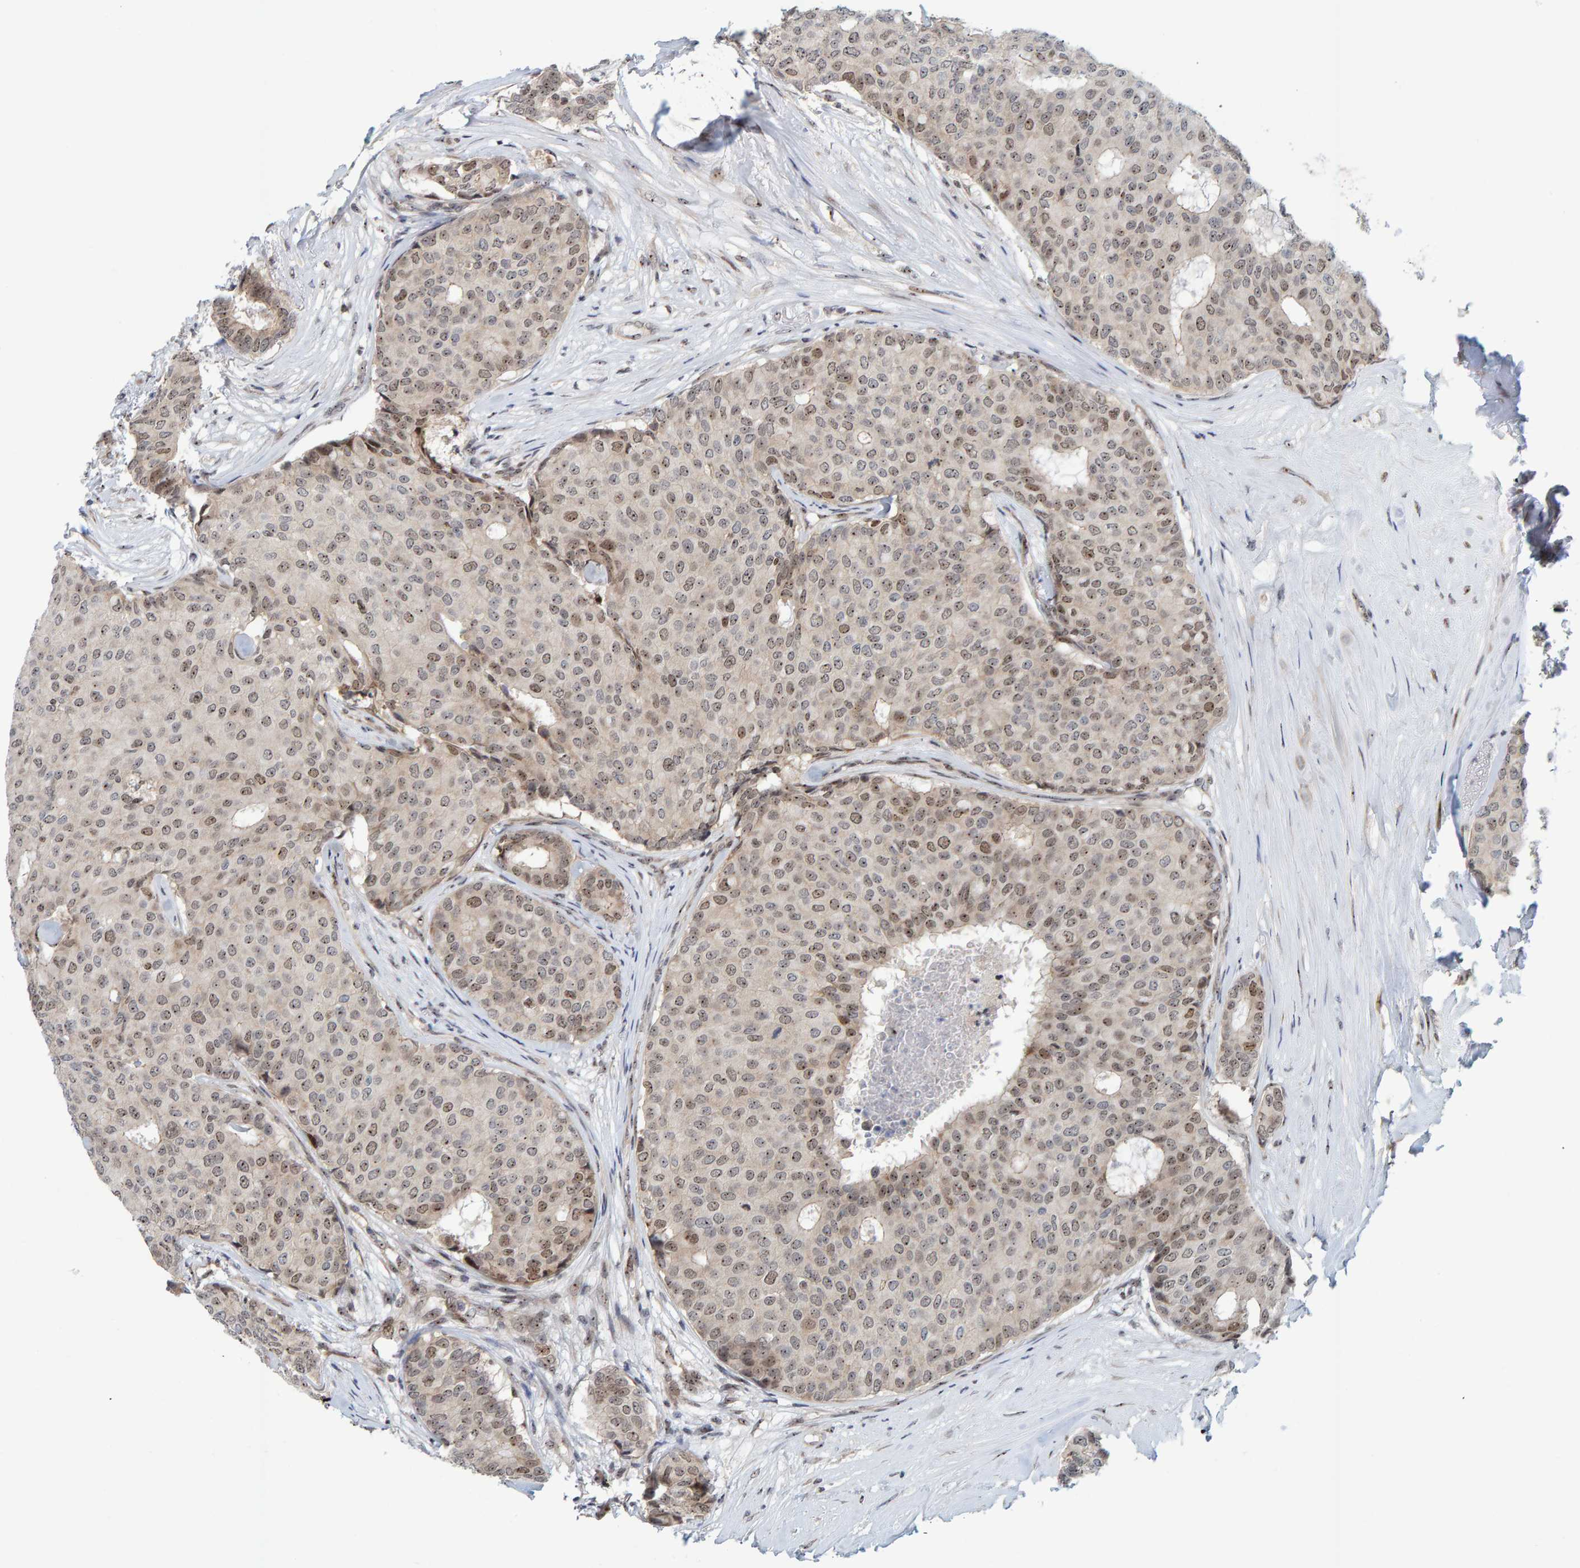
{"staining": {"intensity": "weak", "quantity": ">75%", "location": "nuclear"}, "tissue": "breast cancer", "cell_type": "Tumor cells", "image_type": "cancer", "snomed": [{"axis": "morphology", "description": "Duct carcinoma"}, {"axis": "topography", "description": "Breast"}], "caption": "The photomicrograph displays a brown stain indicating the presence of a protein in the nuclear of tumor cells in breast cancer (infiltrating ductal carcinoma).", "gene": "POLR1E", "patient": {"sex": "female", "age": 75}}